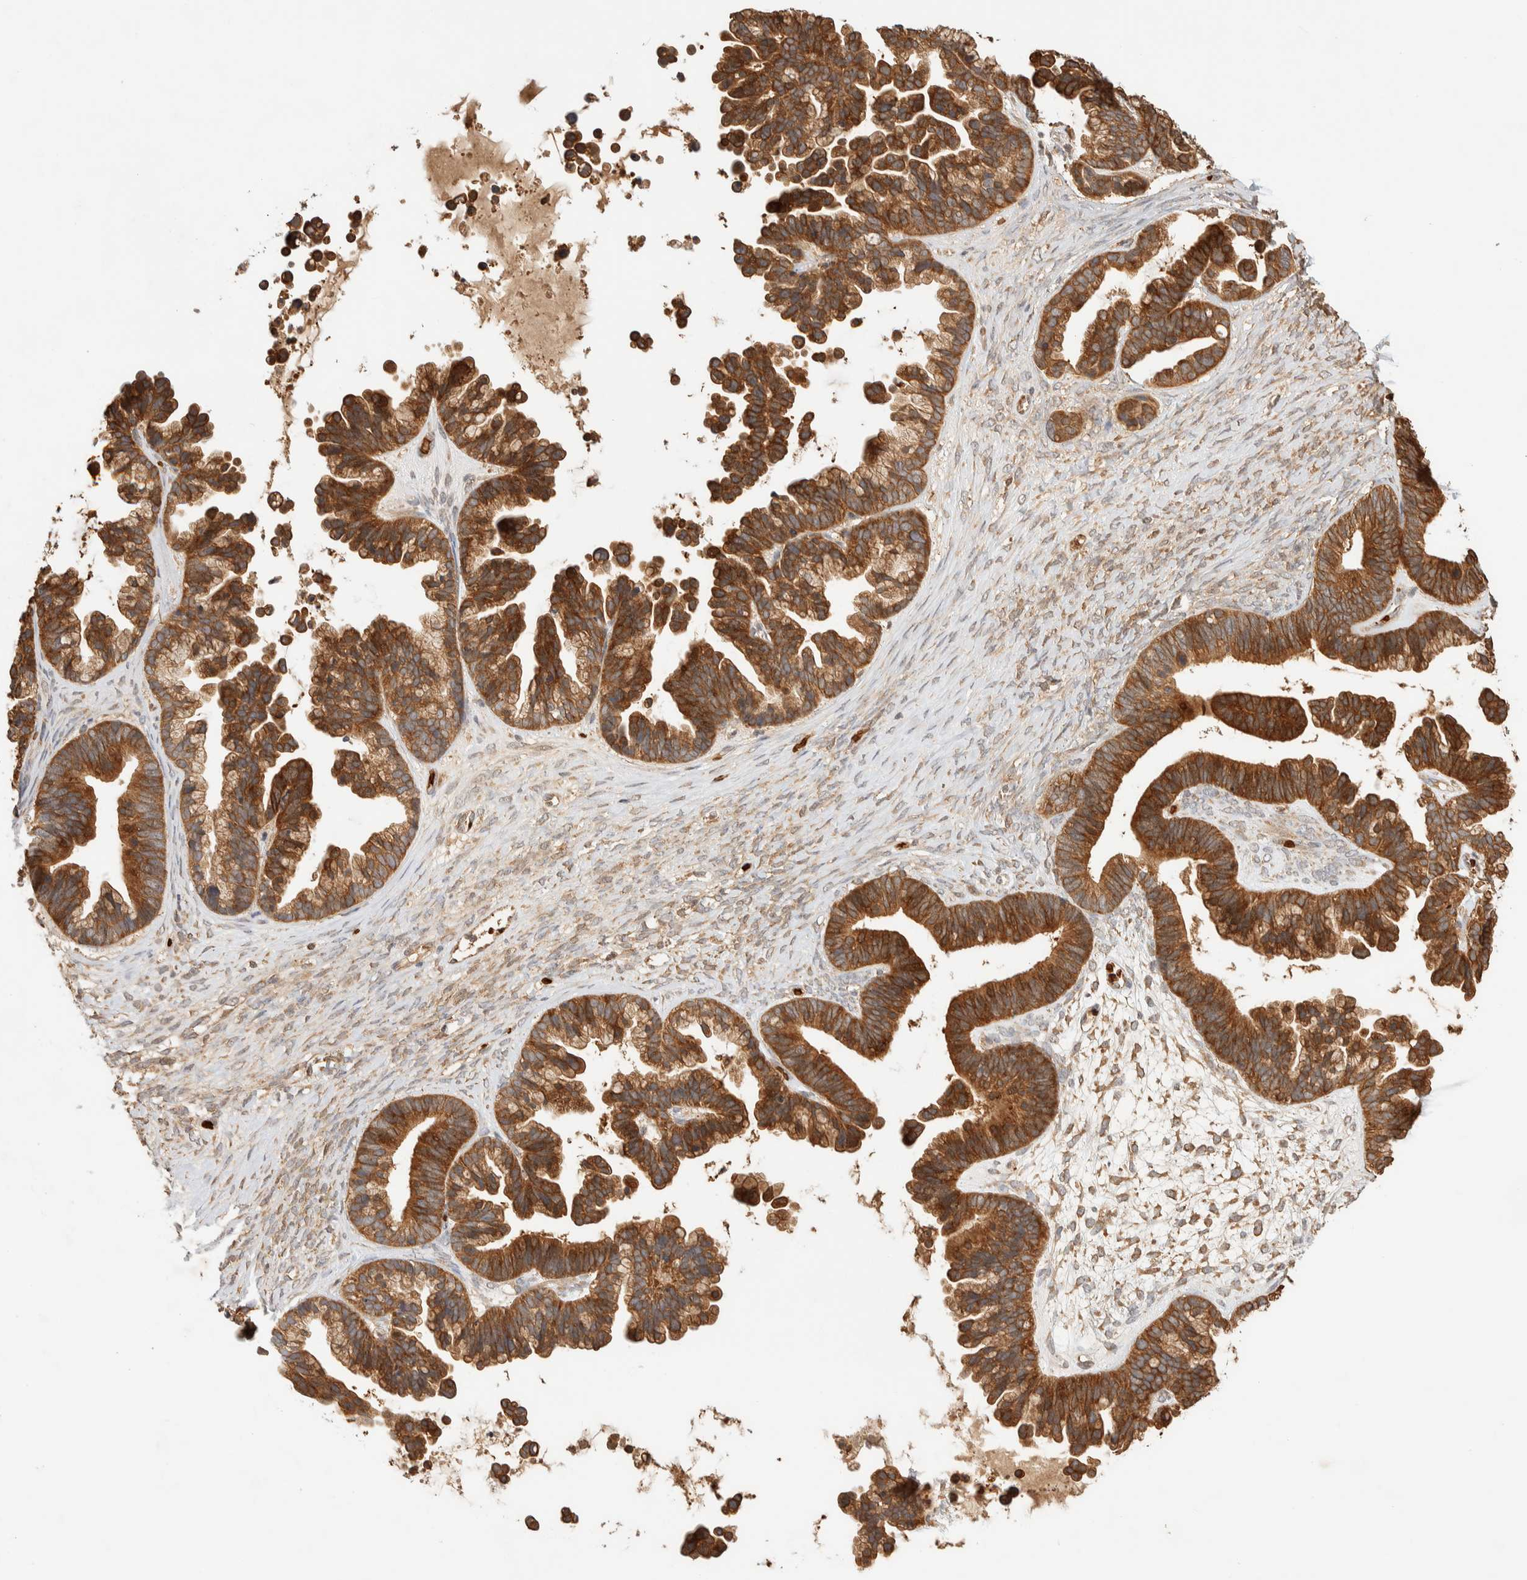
{"staining": {"intensity": "strong", "quantity": ">75%", "location": "cytoplasmic/membranous"}, "tissue": "ovarian cancer", "cell_type": "Tumor cells", "image_type": "cancer", "snomed": [{"axis": "morphology", "description": "Cystadenocarcinoma, serous, NOS"}, {"axis": "topography", "description": "Ovary"}], "caption": "Ovarian serous cystadenocarcinoma tissue exhibits strong cytoplasmic/membranous positivity in about >75% of tumor cells", "gene": "TTI2", "patient": {"sex": "female", "age": 56}}